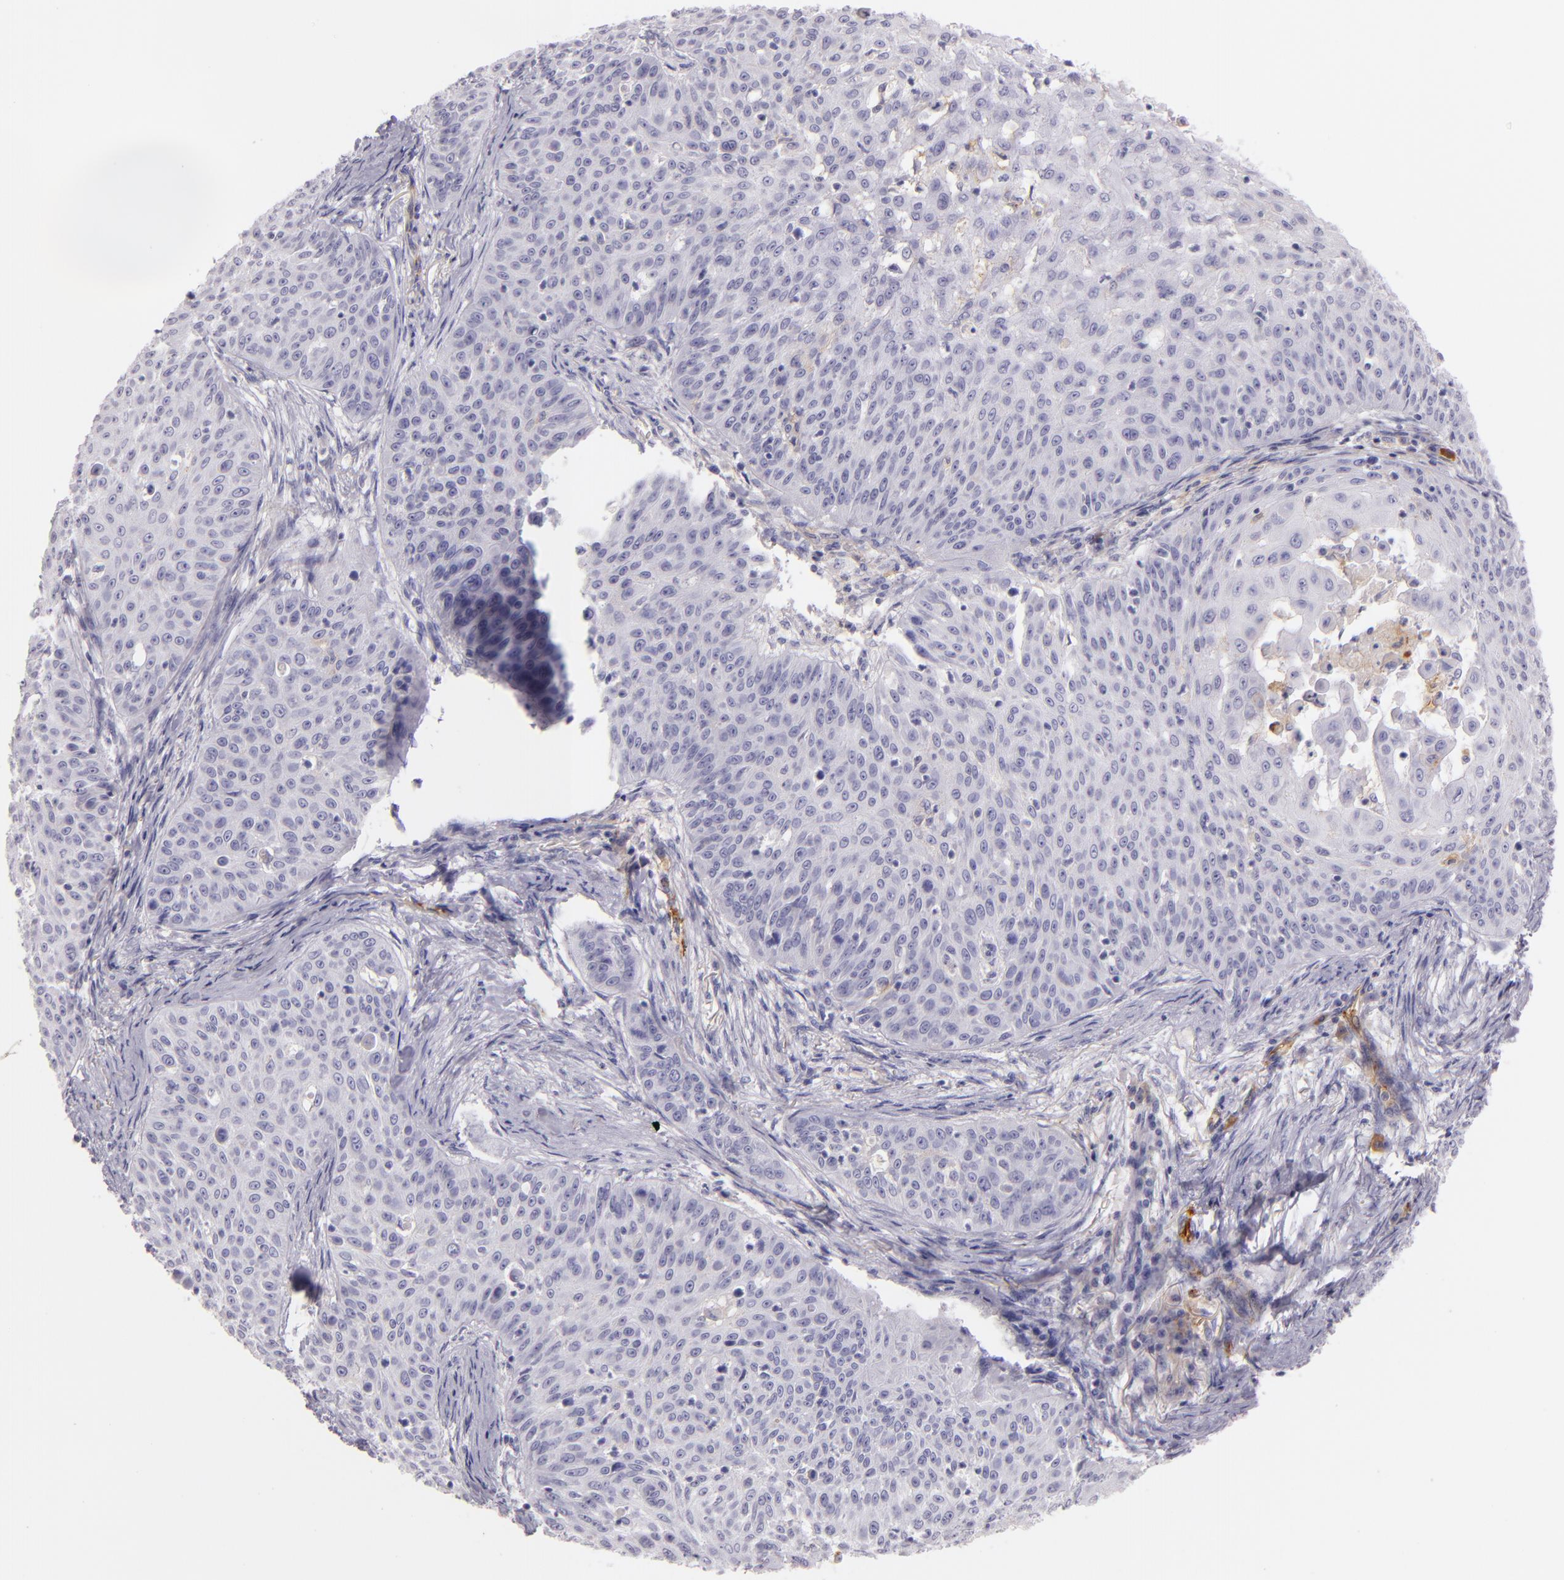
{"staining": {"intensity": "negative", "quantity": "none", "location": "none"}, "tissue": "skin cancer", "cell_type": "Tumor cells", "image_type": "cancer", "snomed": [{"axis": "morphology", "description": "Squamous cell carcinoma, NOS"}, {"axis": "topography", "description": "Skin"}], "caption": "Immunohistochemistry photomicrograph of neoplastic tissue: skin cancer (squamous cell carcinoma) stained with DAB (3,3'-diaminobenzidine) demonstrates no significant protein staining in tumor cells.", "gene": "ICAM1", "patient": {"sex": "male", "age": 82}}